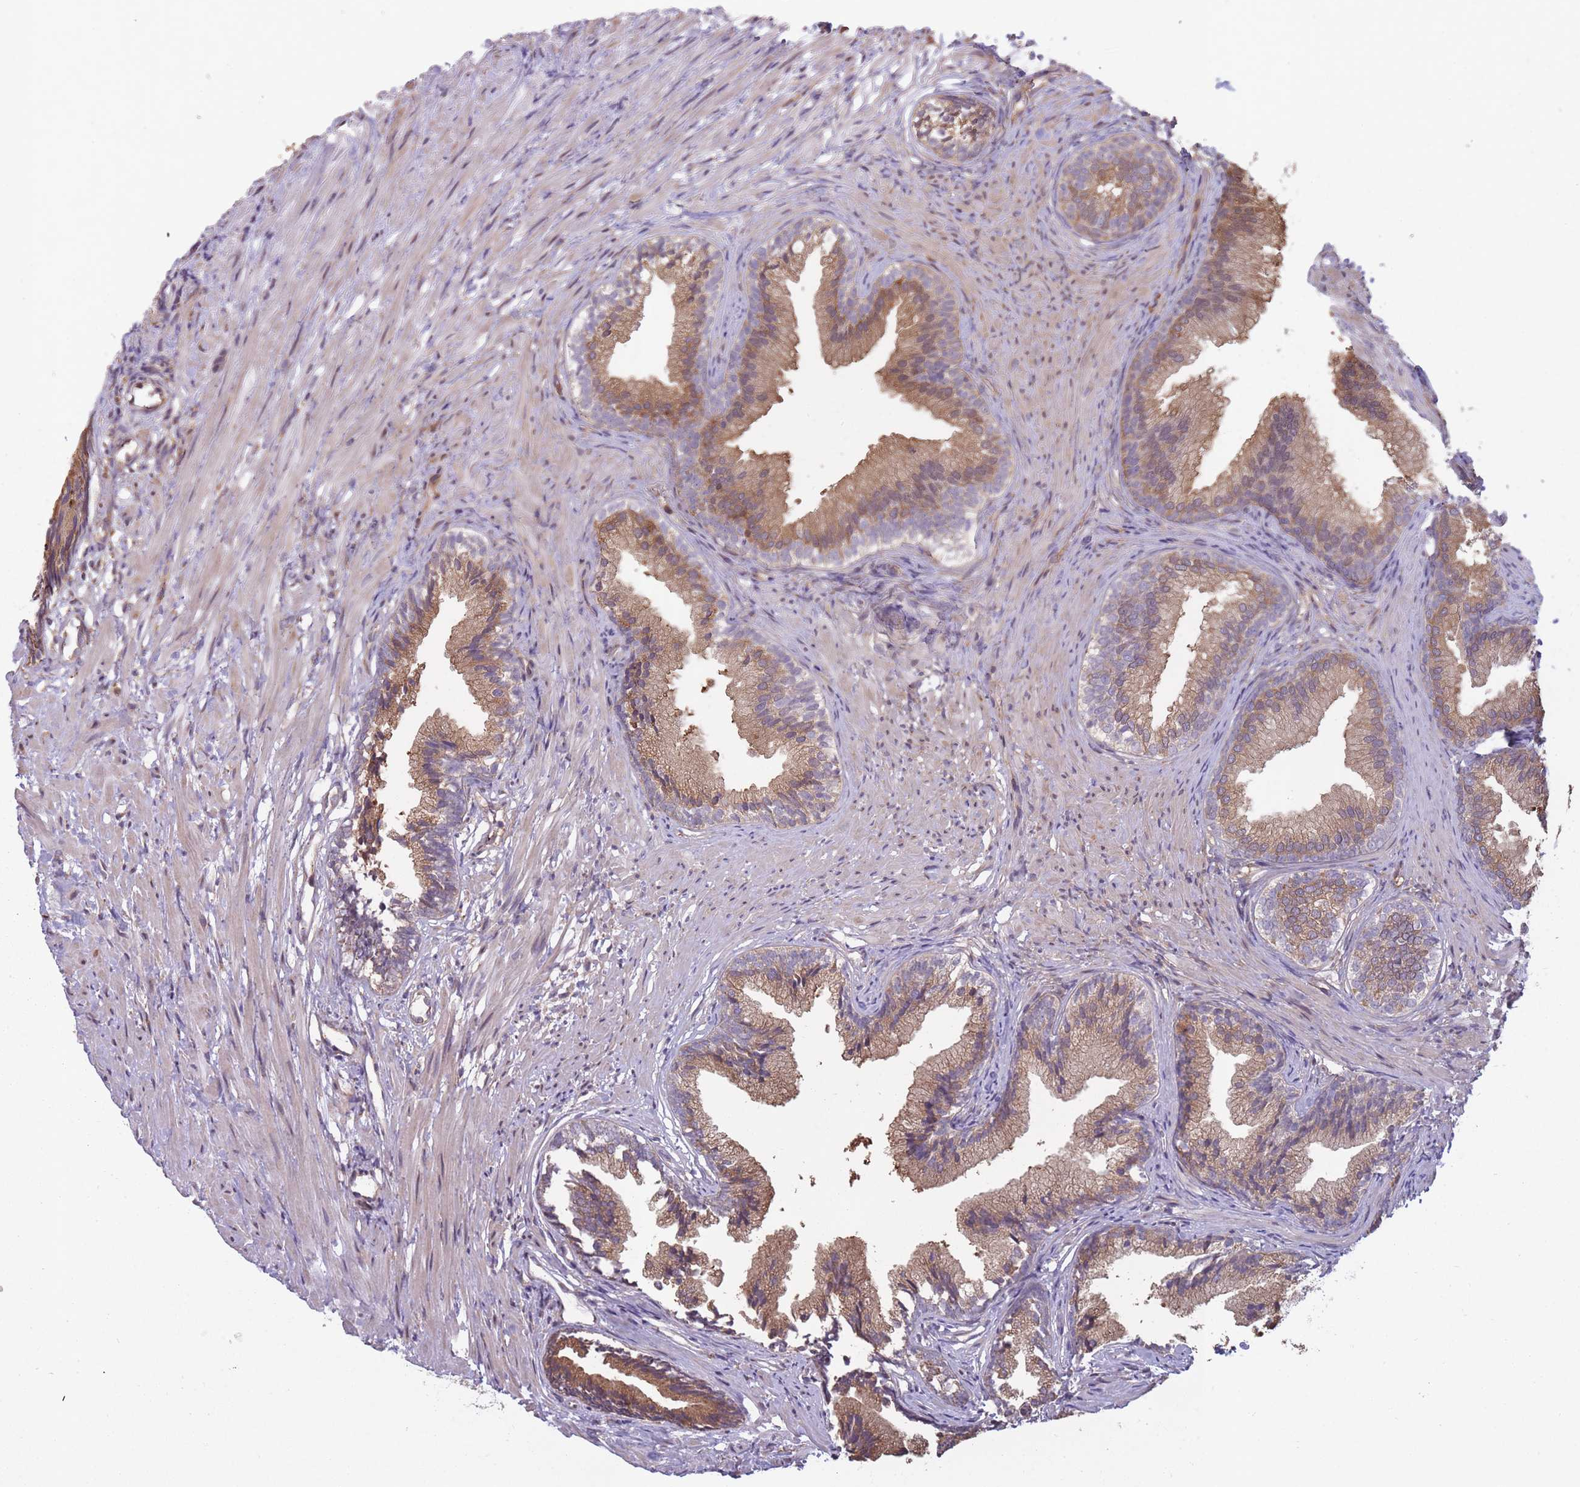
{"staining": {"intensity": "moderate", "quantity": ">75%", "location": "cytoplasmic/membranous"}, "tissue": "prostate", "cell_type": "Glandular cells", "image_type": "normal", "snomed": [{"axis": "morphology", "description": "Normal tissue, NOS"}, {"axis": "topography", "description": "Prostate"}], "caption": "Prostate stained with DAB (3,3'-diaminobenzidine) immunohistochemistry (IHC) demonstrates medium levels of moderate cytoplasmic/membranous positivity in about >75% of glandular cells.", "gene": "ARL13B", "patient": {"sex": "male", "age": 76}}